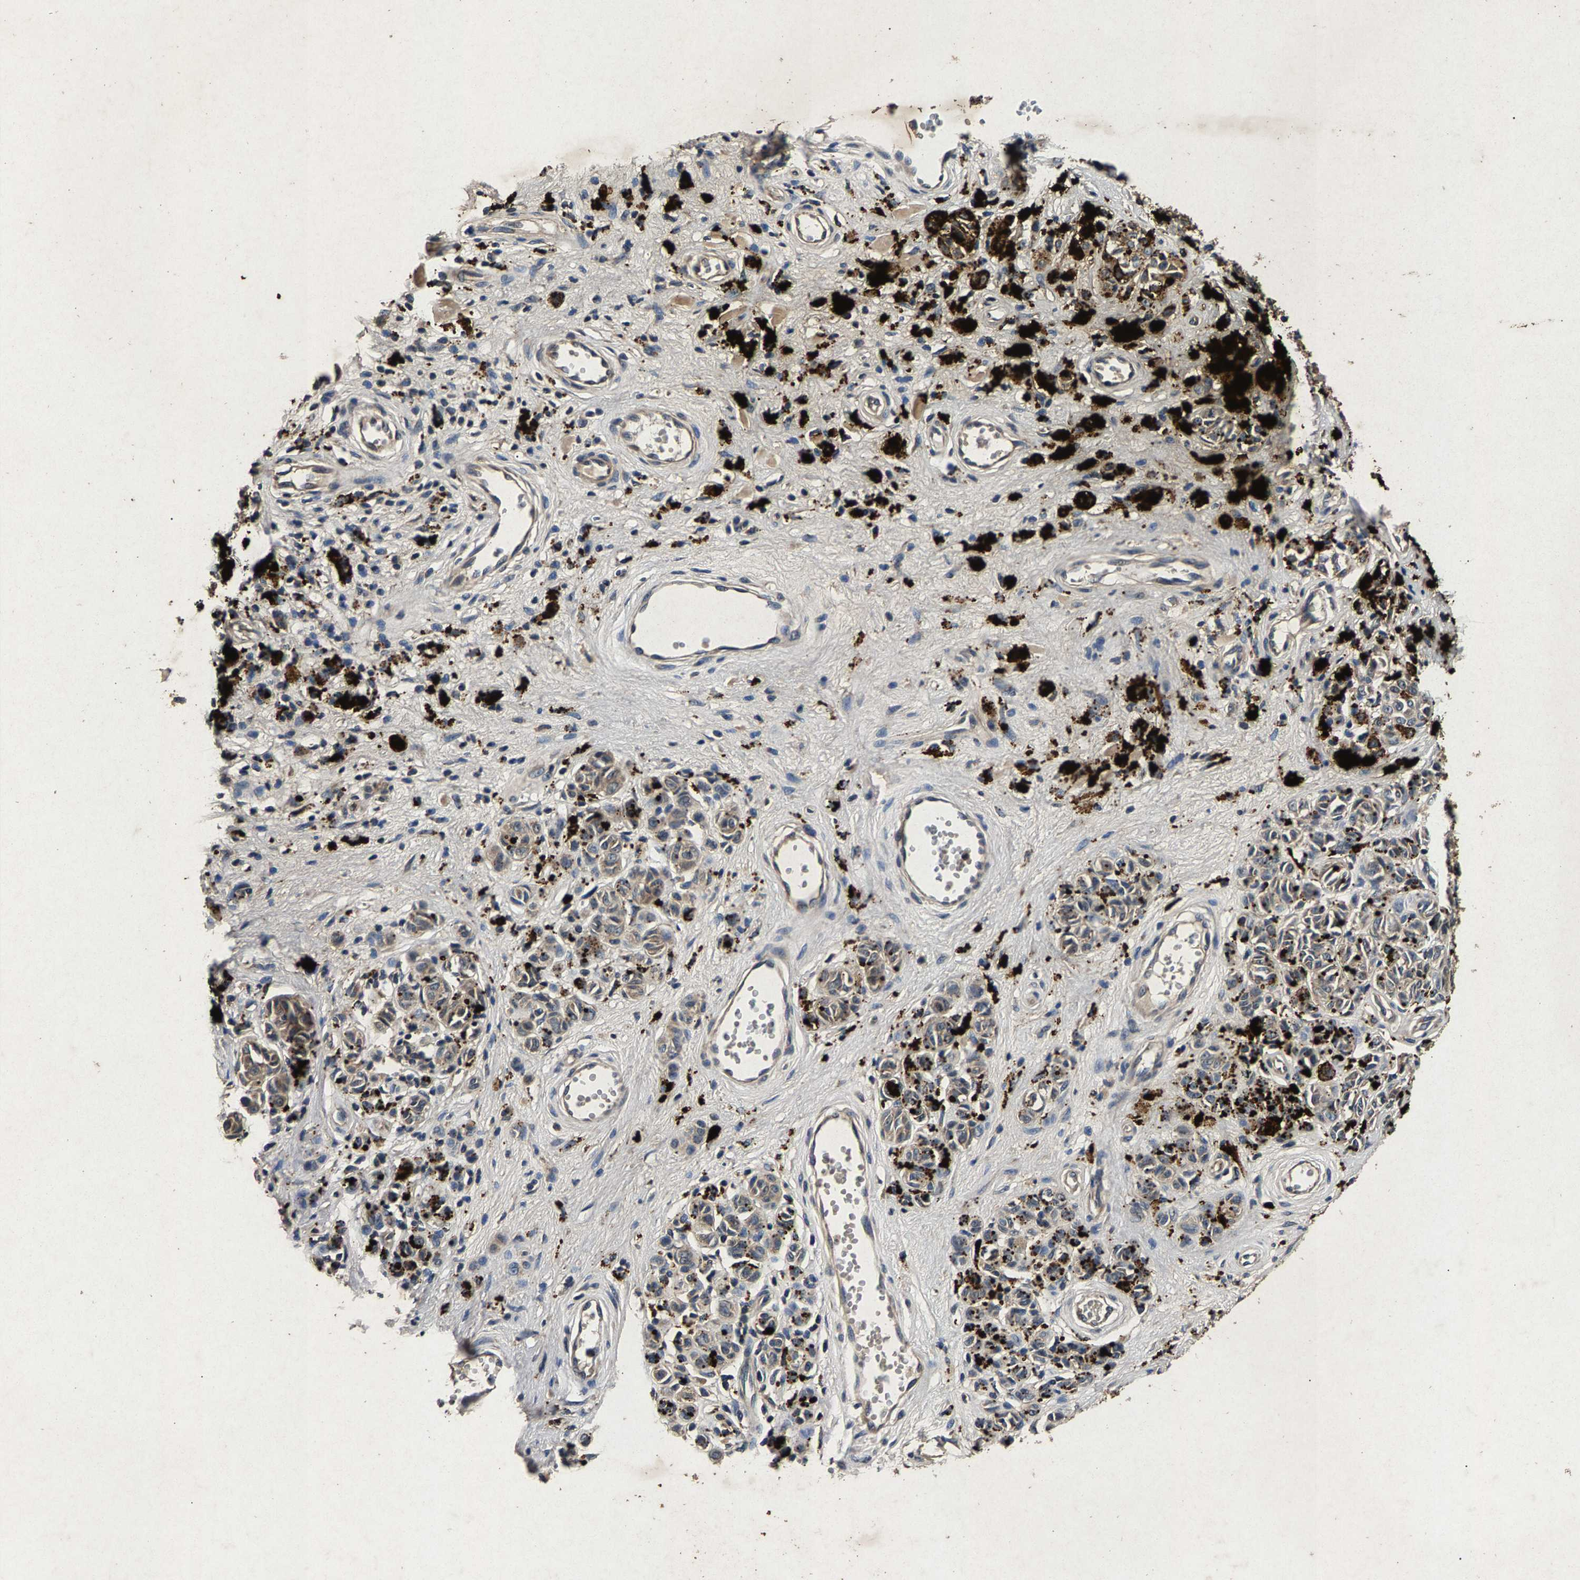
{"staining": {"intensity": "weak", "quantity": "<25%", "location": "cytoplasmic/membranous"}, "tissue": "melanoma", "cell_type": "Tumor cells", "image_type": "cancer", "snomed": [{"axis": "morphology", "description": "Malignant melanoma, NOS"}, {"axis": "topography", "description": "Skin"}], "caption": "Photomicrograph shows no significant protein expression in tumor cells of malignant melanoma.", "gene": "PPP1CC", "patient": {"sex": "female", "age": 64}}